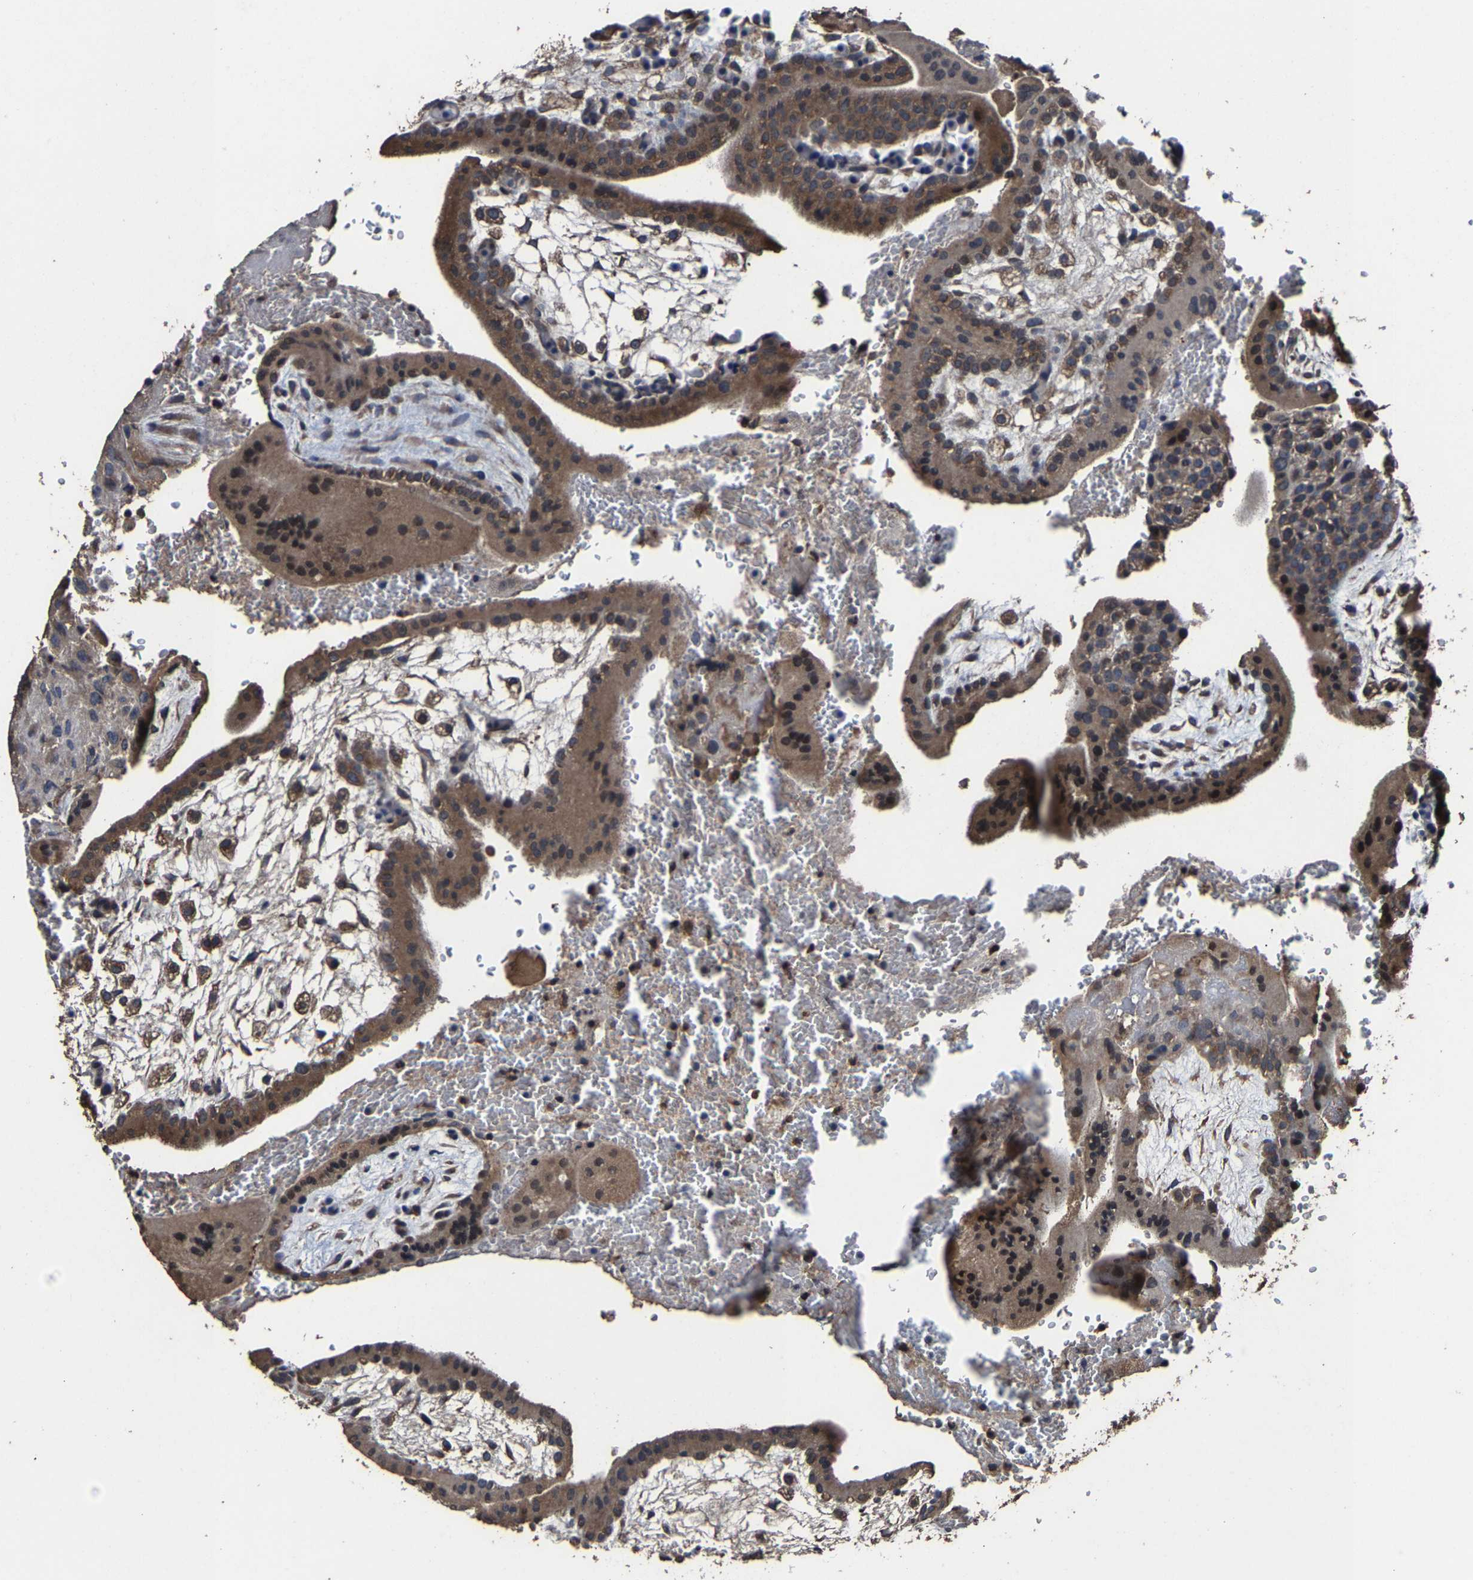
{"staining": {"intensity": "moderate", "quantity": ">75%", "location": "cytoplasmic/membranous"}, "tissue": "placenta", "cell_type": "Decidual cells", "image_type": "normal", "snomed": [{"axis": "morphology", "description": "Normal tissue, NOS"}, {"axis": "topography", "description": "Placenta"}], "caption": "IHC of unremarkable placenta displays medium levels of moderate cytoplasmic/membranous expression in approximately >75% of decidual cells. The staining is performed using DAB brown chromogen to label protein expression. The nuclei are counter-stained blue using hematoxylin.", "gene": "EBAG9", "patient": {"sex": "female", "age": 35}}